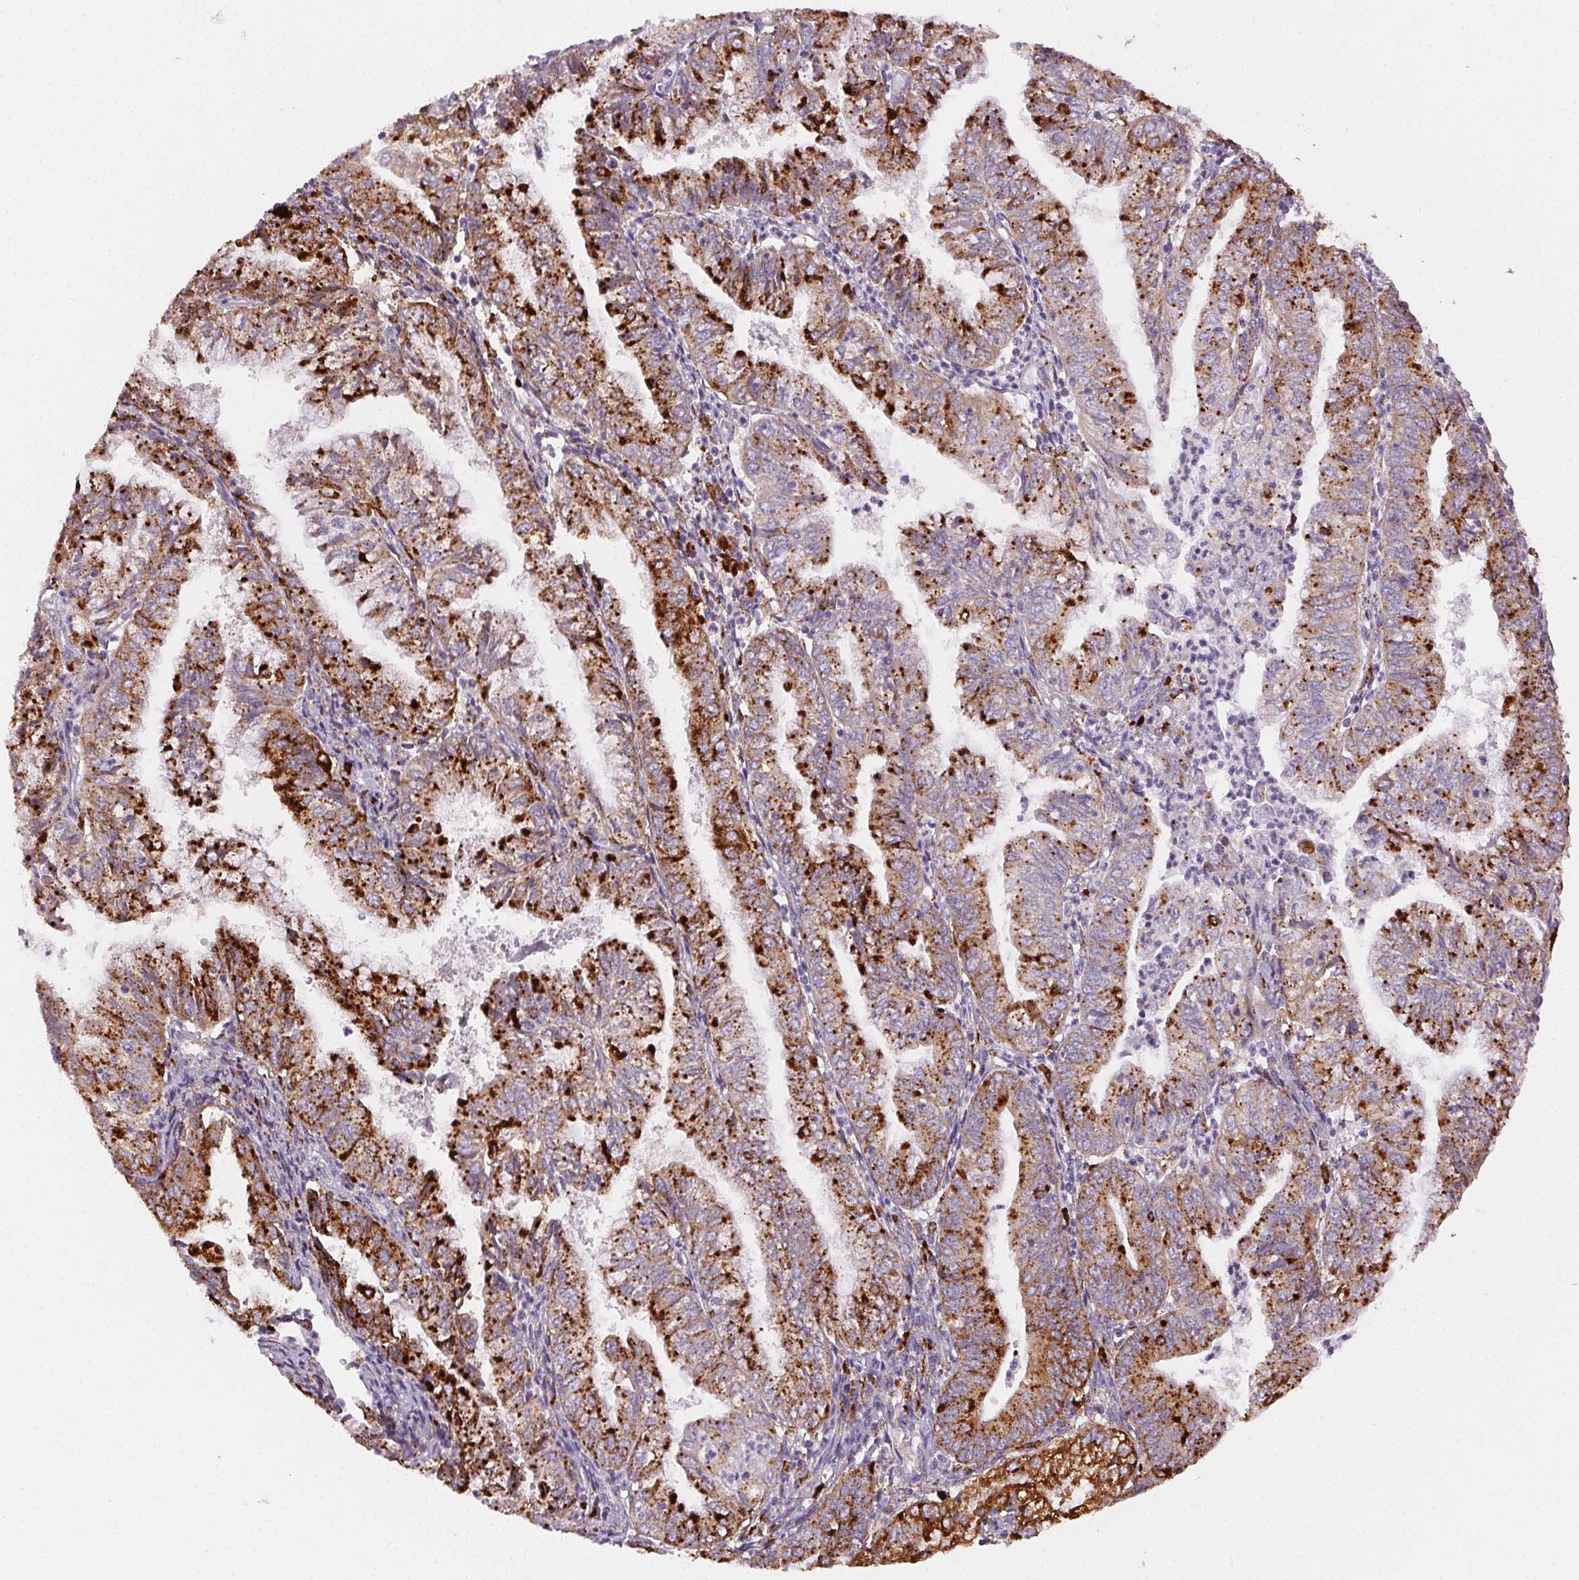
{"staining": {"intensity": "strong", "quantity": ">75%", "location": "cytoplasmic/membranous"}, "tissue": "endometrial cancer", "cell_type": "Tumor cells", "image_type": "cancer", "snomed": [{"axis": "morphology", "description": "Adenocarcinoma, NOS"}, {"axis": "topography", "description": "Endometrium"}], "caption": "Protein positivity by IHC displays strong cytoplasmic/membranous positivity in approximately >75% of tumor cells in endometrial cancer.", "gene": "SCPEP1", "patient": {"sex": "female", "age": 55}}